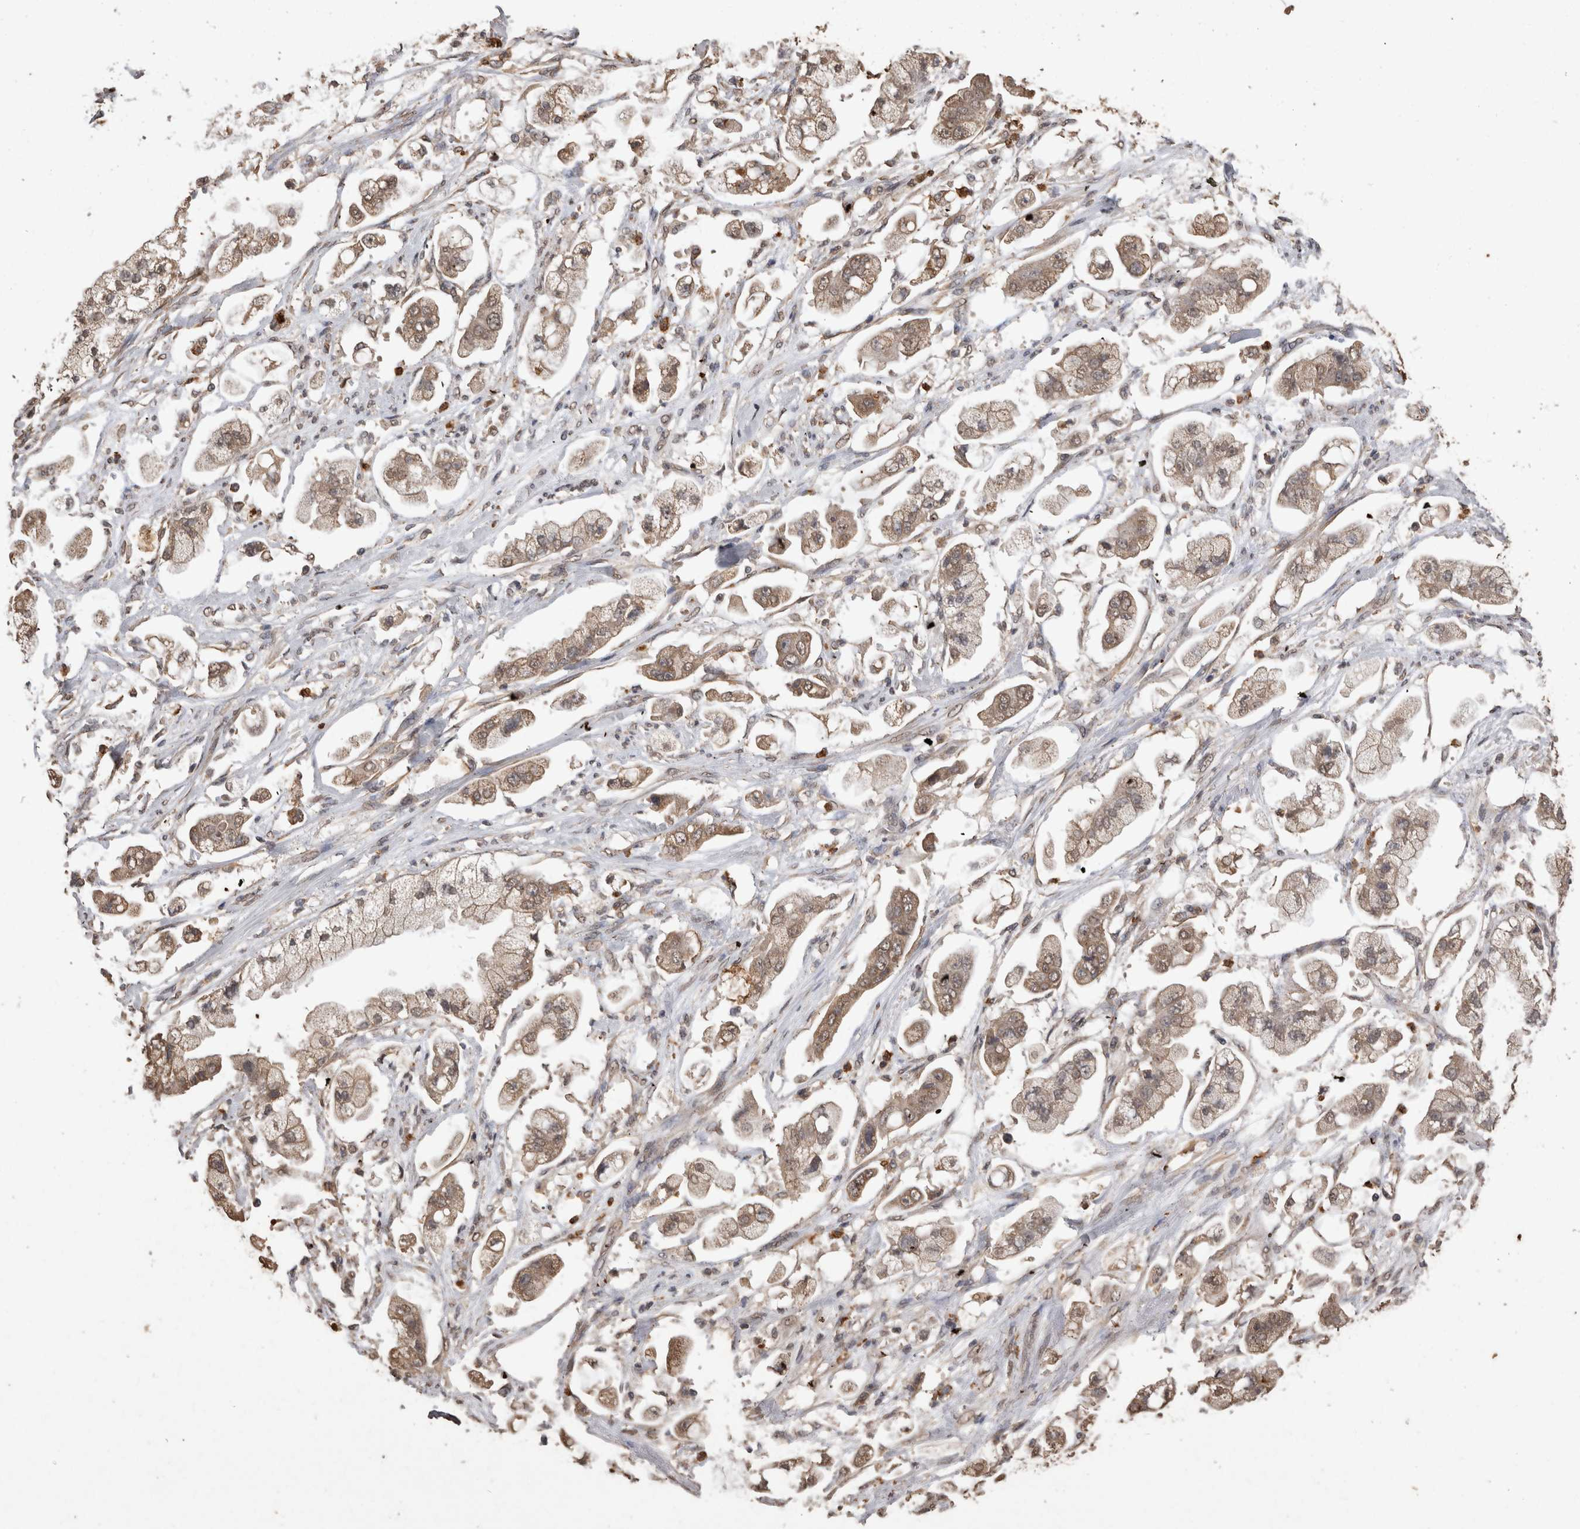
{"staining": {"intensity": "moderate", "quantity": ">75%", "location": "cytoplasmic/membranous"}, "tissue": "stomach cancer", "cell_type": "Tumor cells", "image_type": "cancer", "snomed": [{"axis": "morphology", "description": "Adenocarcinoma, NOS"}, {"axis": "topography", "description": "Stomach"}], "caption": "Immunohistochemistry (IHC) image of neoplastic tissue: stomach cancer (adenocarcinoma) stained using immunohistochemistry (IHC) displays medium levels of moderate protein expression localized specifically in the cytoplasmic/membranous of tumor cells, appearing as a cytoplasmic/membranous brown color.", "gene": "SOCS5", "patient": {"sex": "male", "age": 62}}